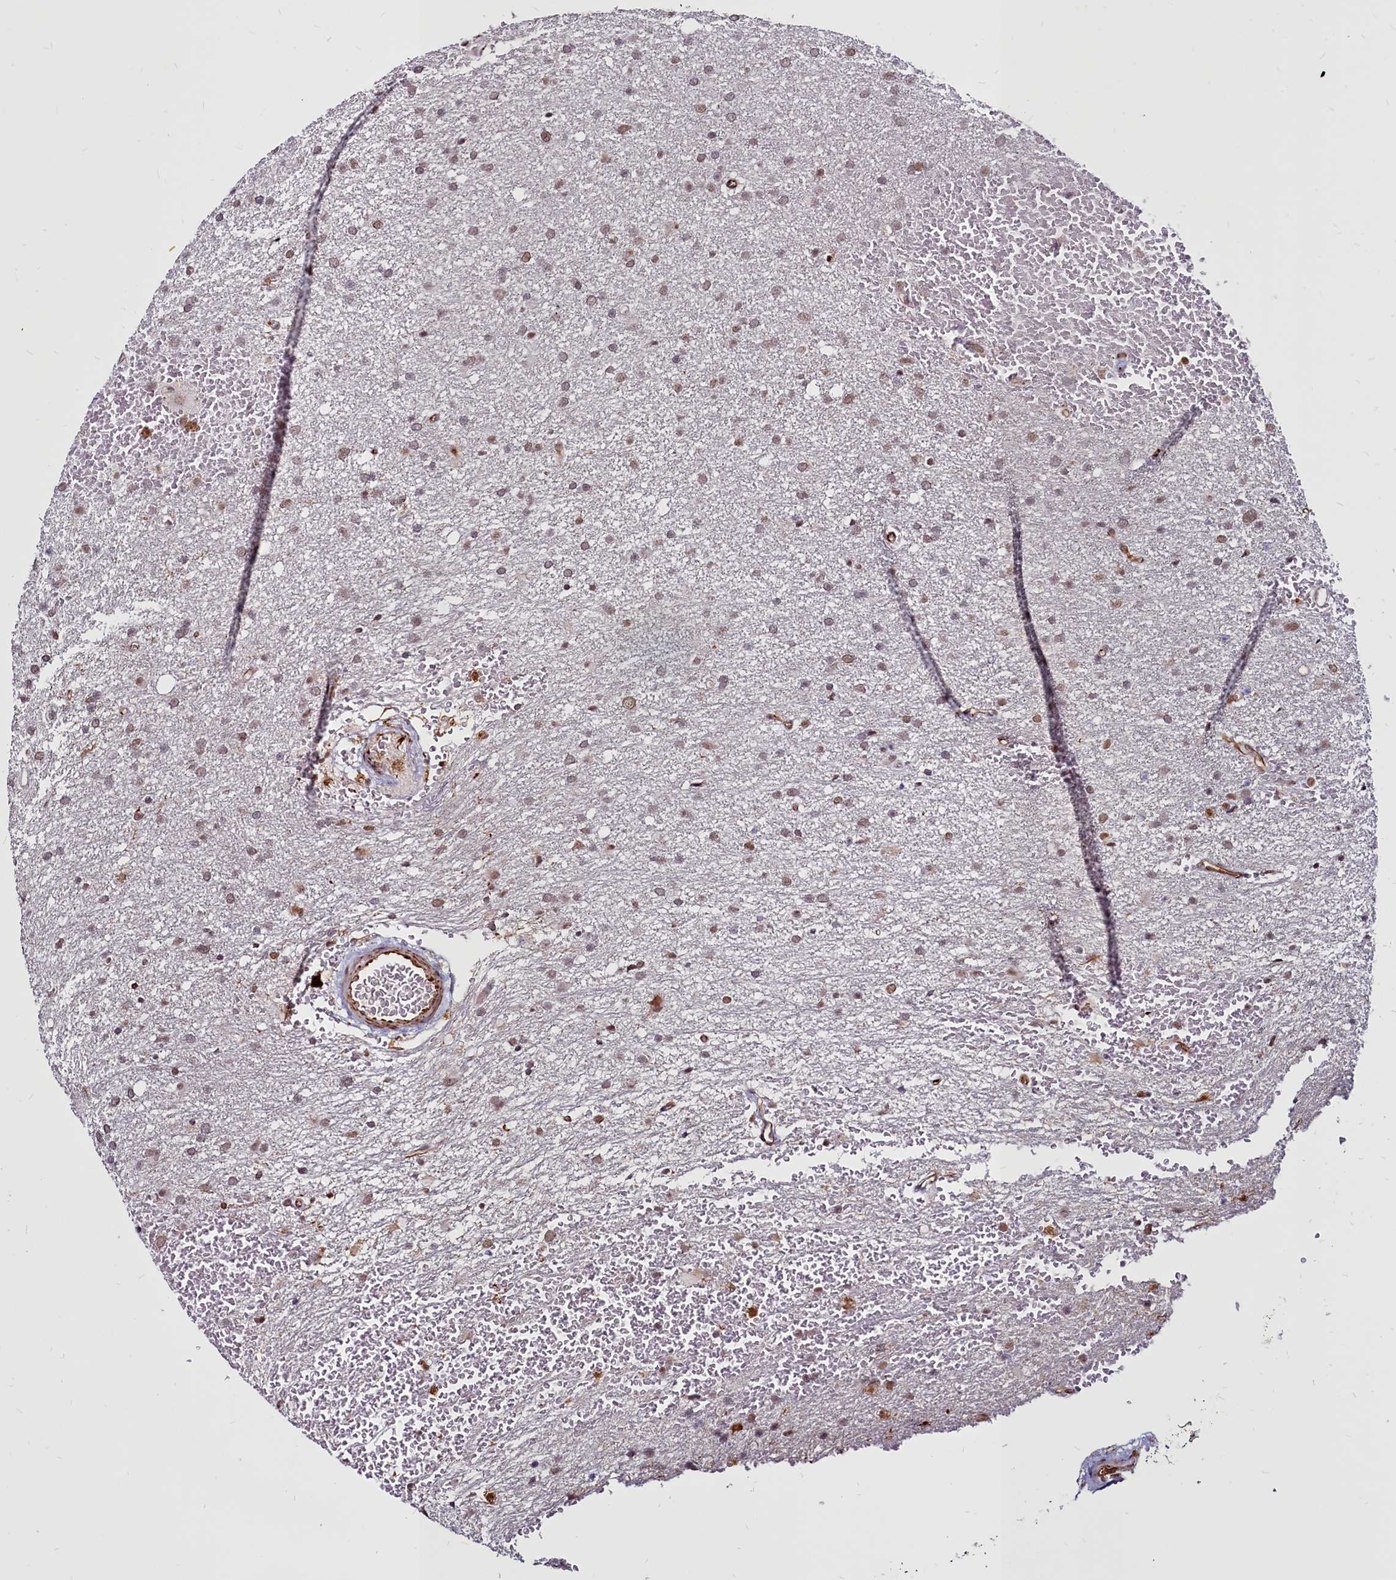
{"staining": {"intensity": "weak", "quantity": "25%-75%", "location": "nuclear"}, "tissue": "glioma", "cell_type": "Tumor cells", "image_type": "cancer", "snomed": [{"axis": "morphology", "description": "Glioma, malignant, High grade"}, {"axis": "topography", "description": "Cerebral cortex"}], "caption": "Glioma was stained to show a protein in brown. There is low levels of weak nuclear expression in approximately 25%-75% of tumor cells.", "gene": "CLK3", "patient": {"sex": "female", "age": 36}}